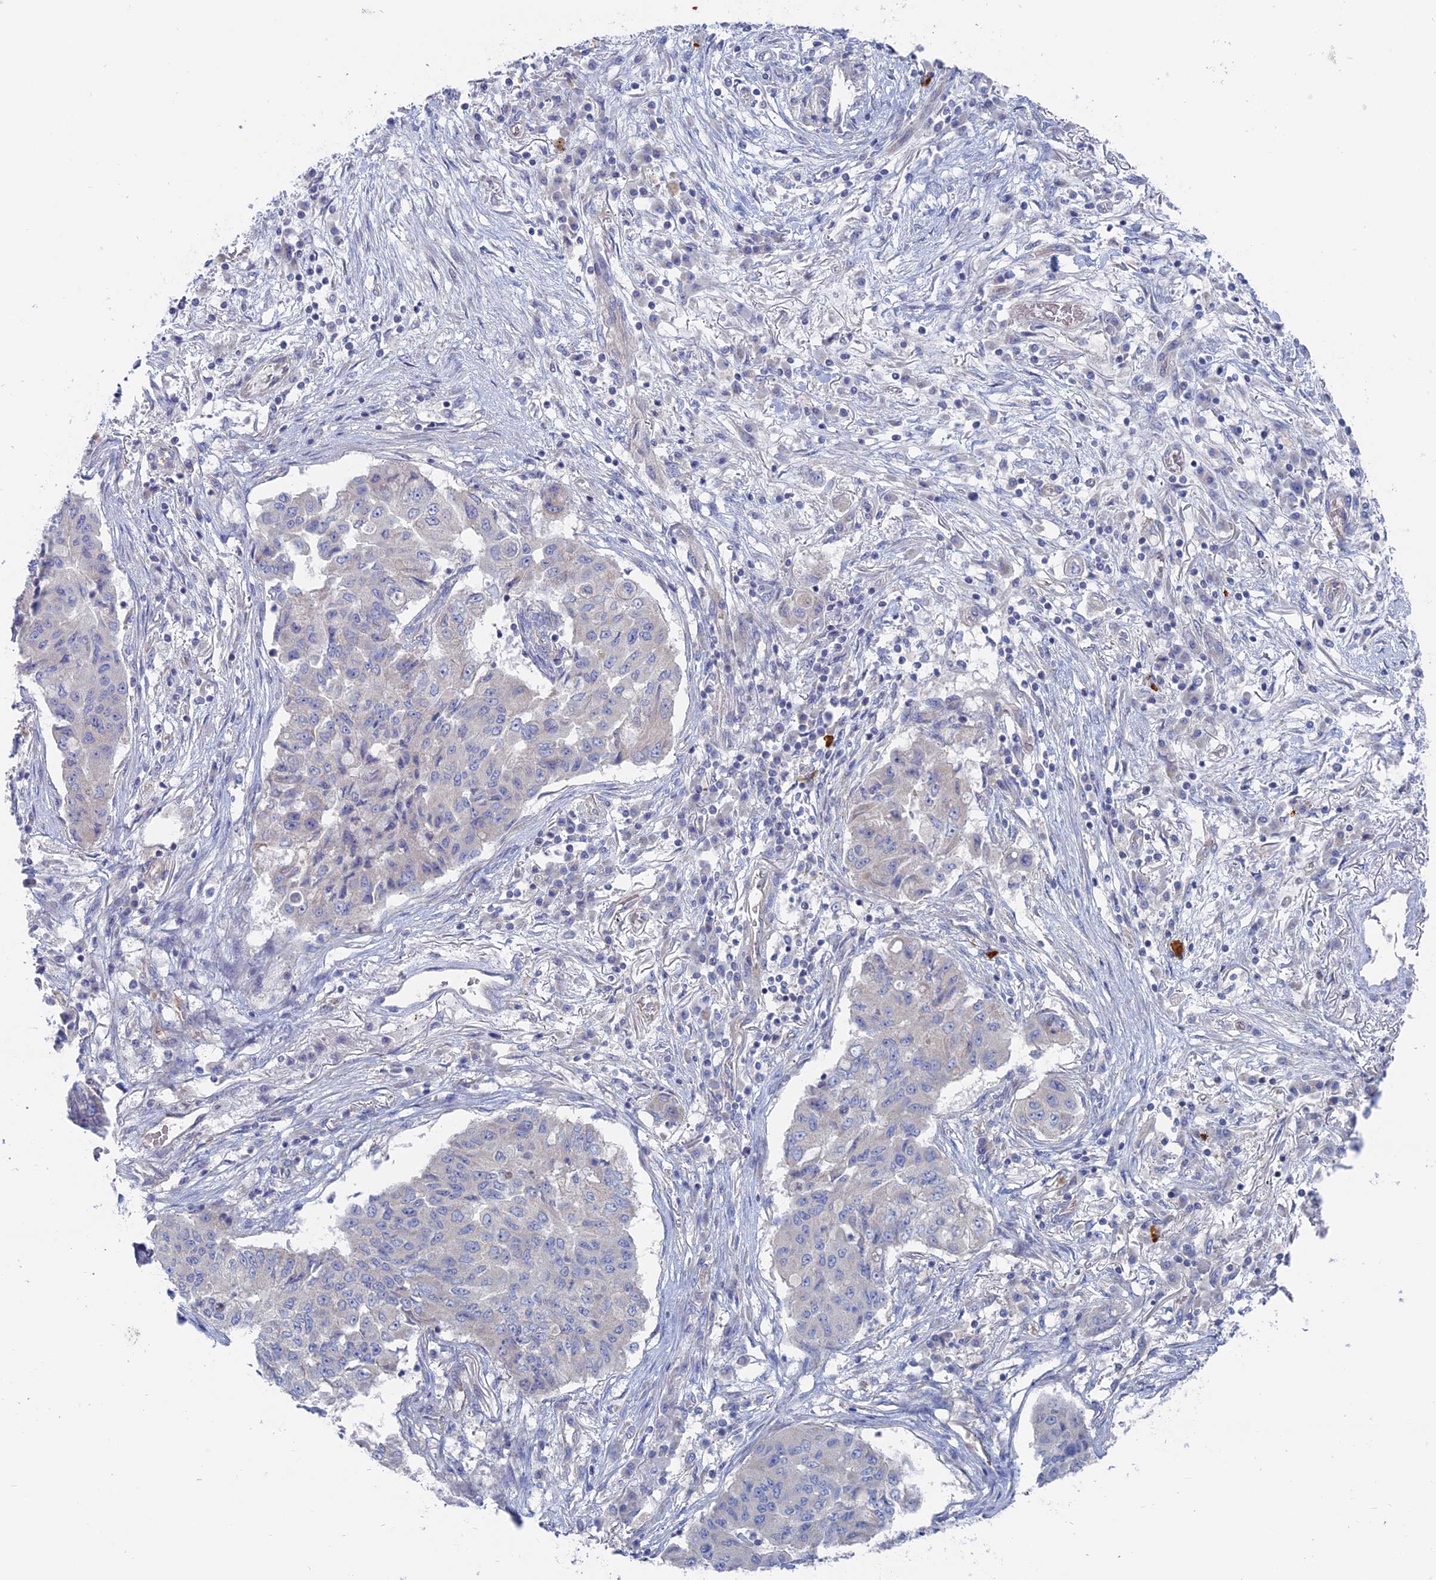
{"staining": {"intensity": "negative", "quantity": "none", "location": "none"}, "tissue": "lung cancer", "cell_type": "Tumor cells", "image_type": "cancer", "snomed": [{"axis": "morphology", "description": "Squamous cell carcinoma, NOS"}, {"axis": "topography", "description": "Lung"}], "caption": "Lung squamous cell carcinoma stained for a protein using immunohistochemistry (IHC) exhibits no staining tumor cells.", "gene": "TBC1D30", "patient": {"sex": "male", "age": 74}}